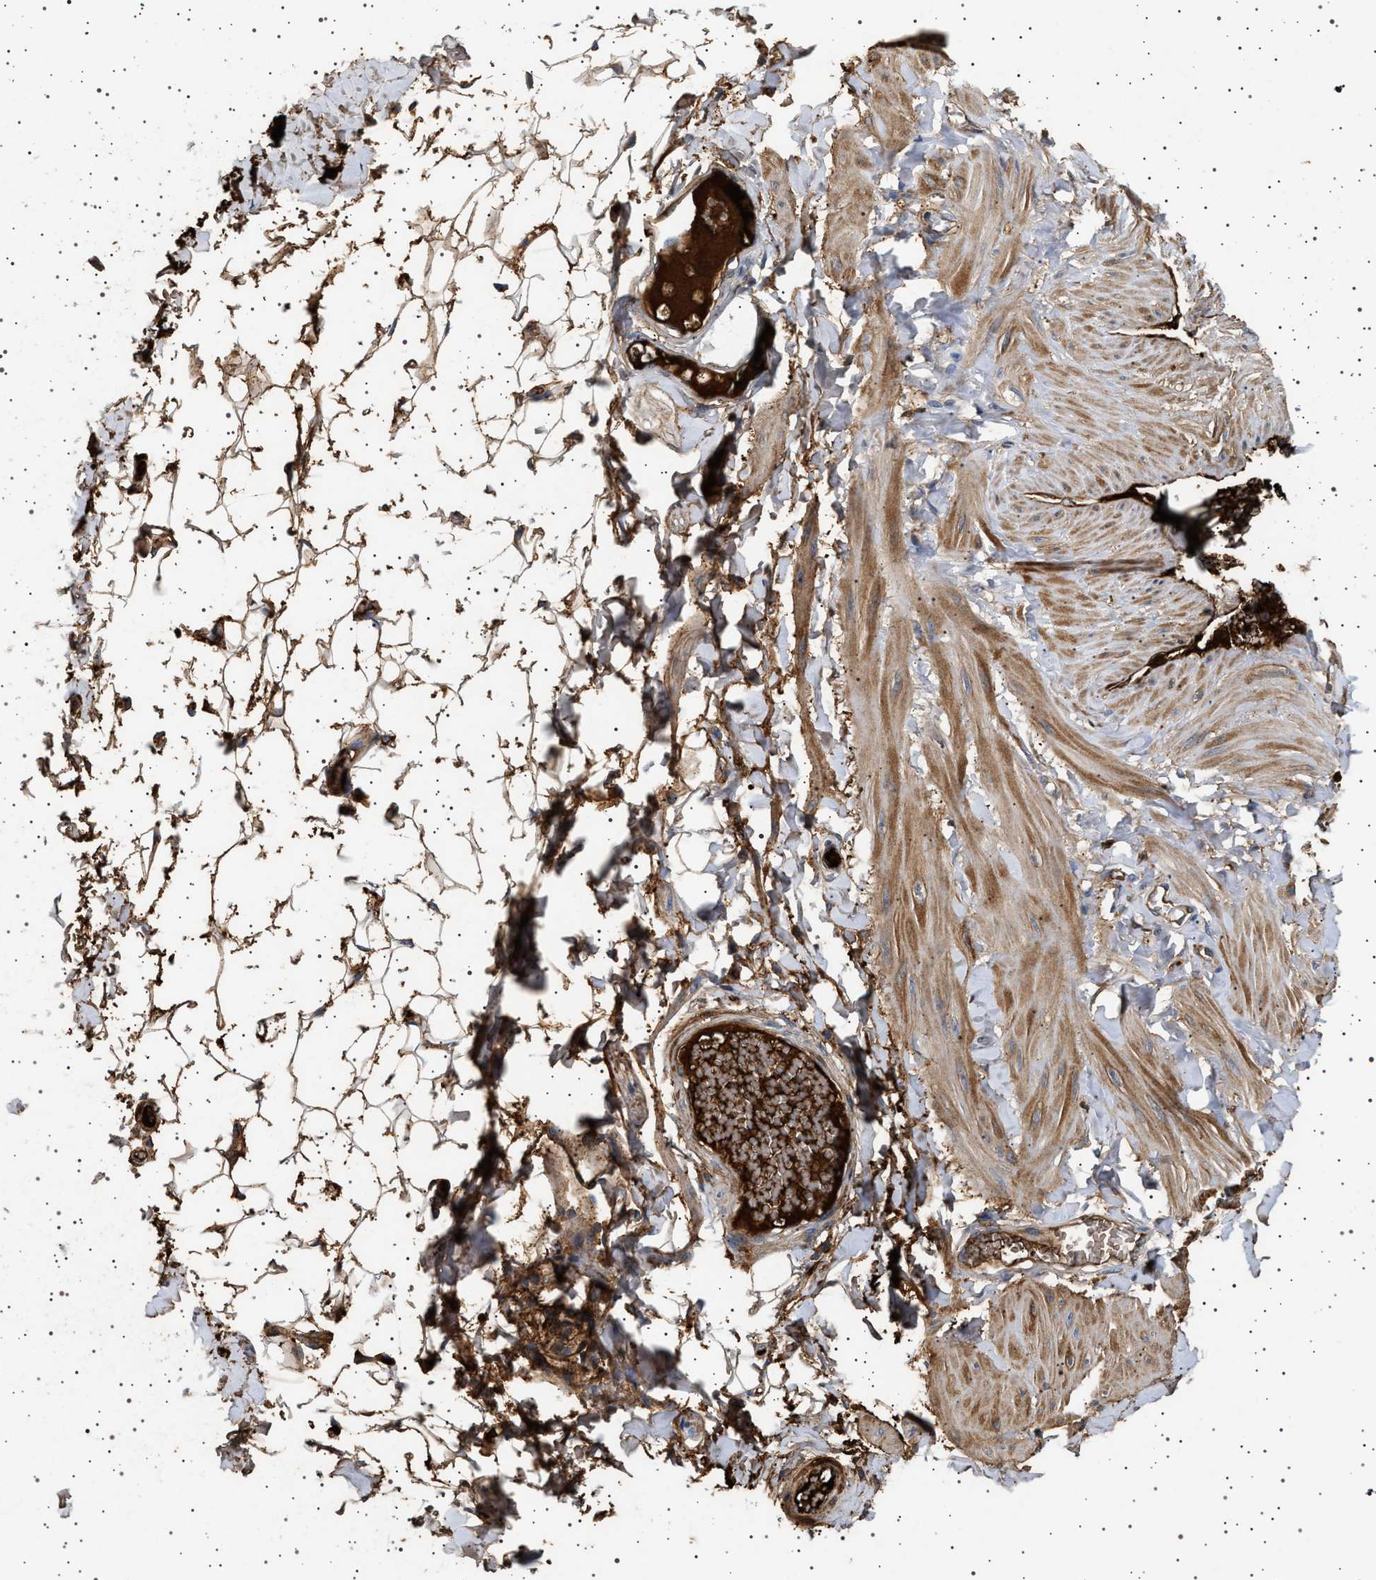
{"staining": {"intensity": "moderate", "quantity": "25%-75%", "location": "cytoplasmic/membranous"}, "tissue": "adipose tissue", "cell_type": "Adipocytes", "image_type": "normal", "snomed": [{"axis": "morphology", "description": "Normal tissue, NOS"}, {"axis": "topography", "description": "Adipose tissue"}, {"axis": "topography", "description": "Vascular tissue"}, {"axis": "topography", "description": "Peripheral nerve tissue"}], "caption": "Immunohistochemical staining of normal human adipose tissue exhibits moderate cytoplasmic/membranous protein staining in about 25%-75% of adipocytes.", "gene": "FICD", "patient": {"sex": "male", "age": 25}}